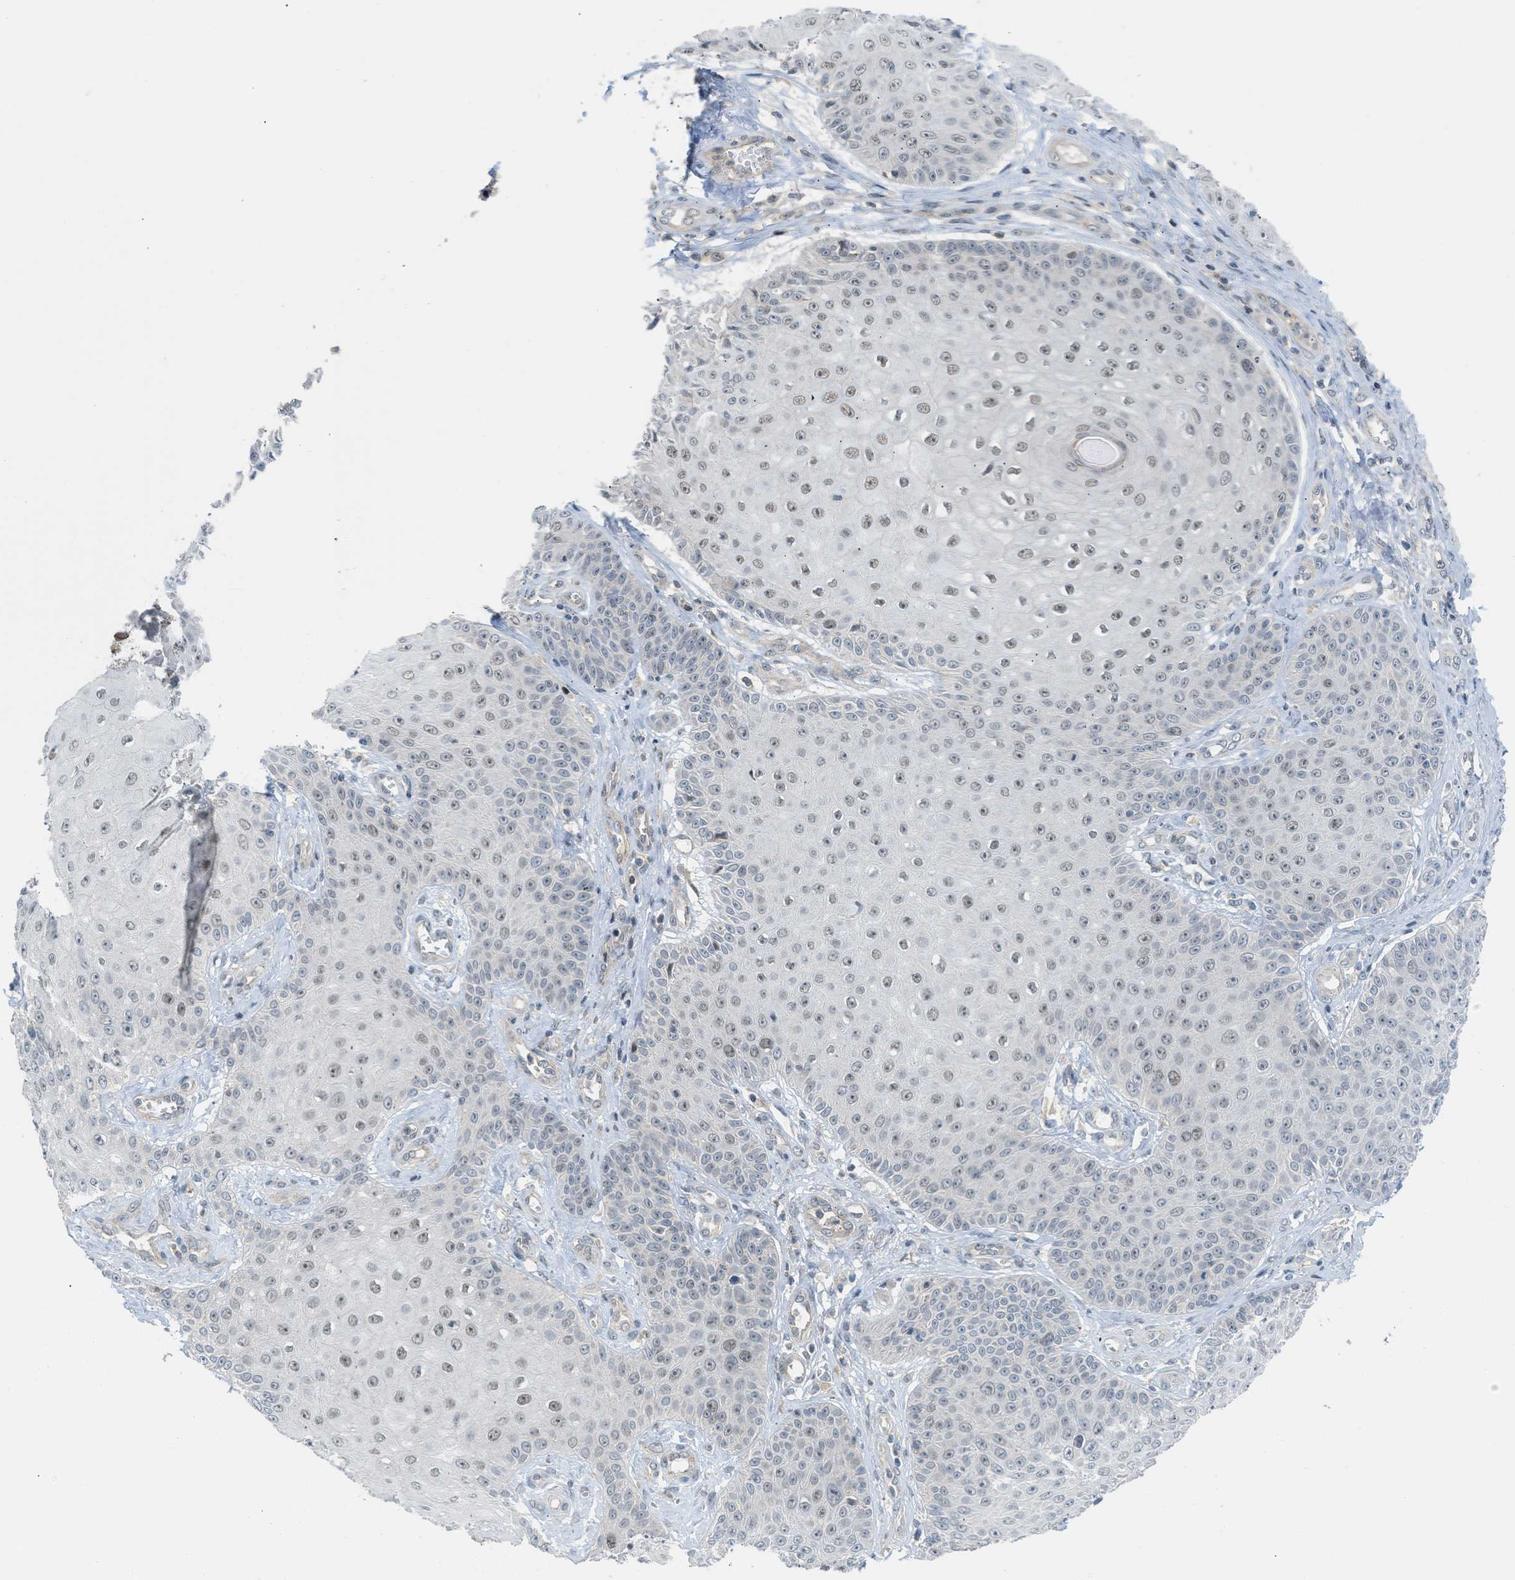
{"staining": {"intensity": "weak", "quantity": "25%-75%", "location": "nuclear"}, "tissue": "skin cancer", "cell_type": "Tumor cells", "image_type": "cancer", "snomed": [{"axis": "morphology", "description": "Squamous cell carcinoma, NOS"}, {"axis": "topography", "description": "Skin"}], "caption": "Weak nuclear protein expression is identified in approximately 25%-75% of tumor cells in squamous cell carcinoma (skin).", "gene": "TTBK2", "patient": {"sex": "male", "age": 74}}